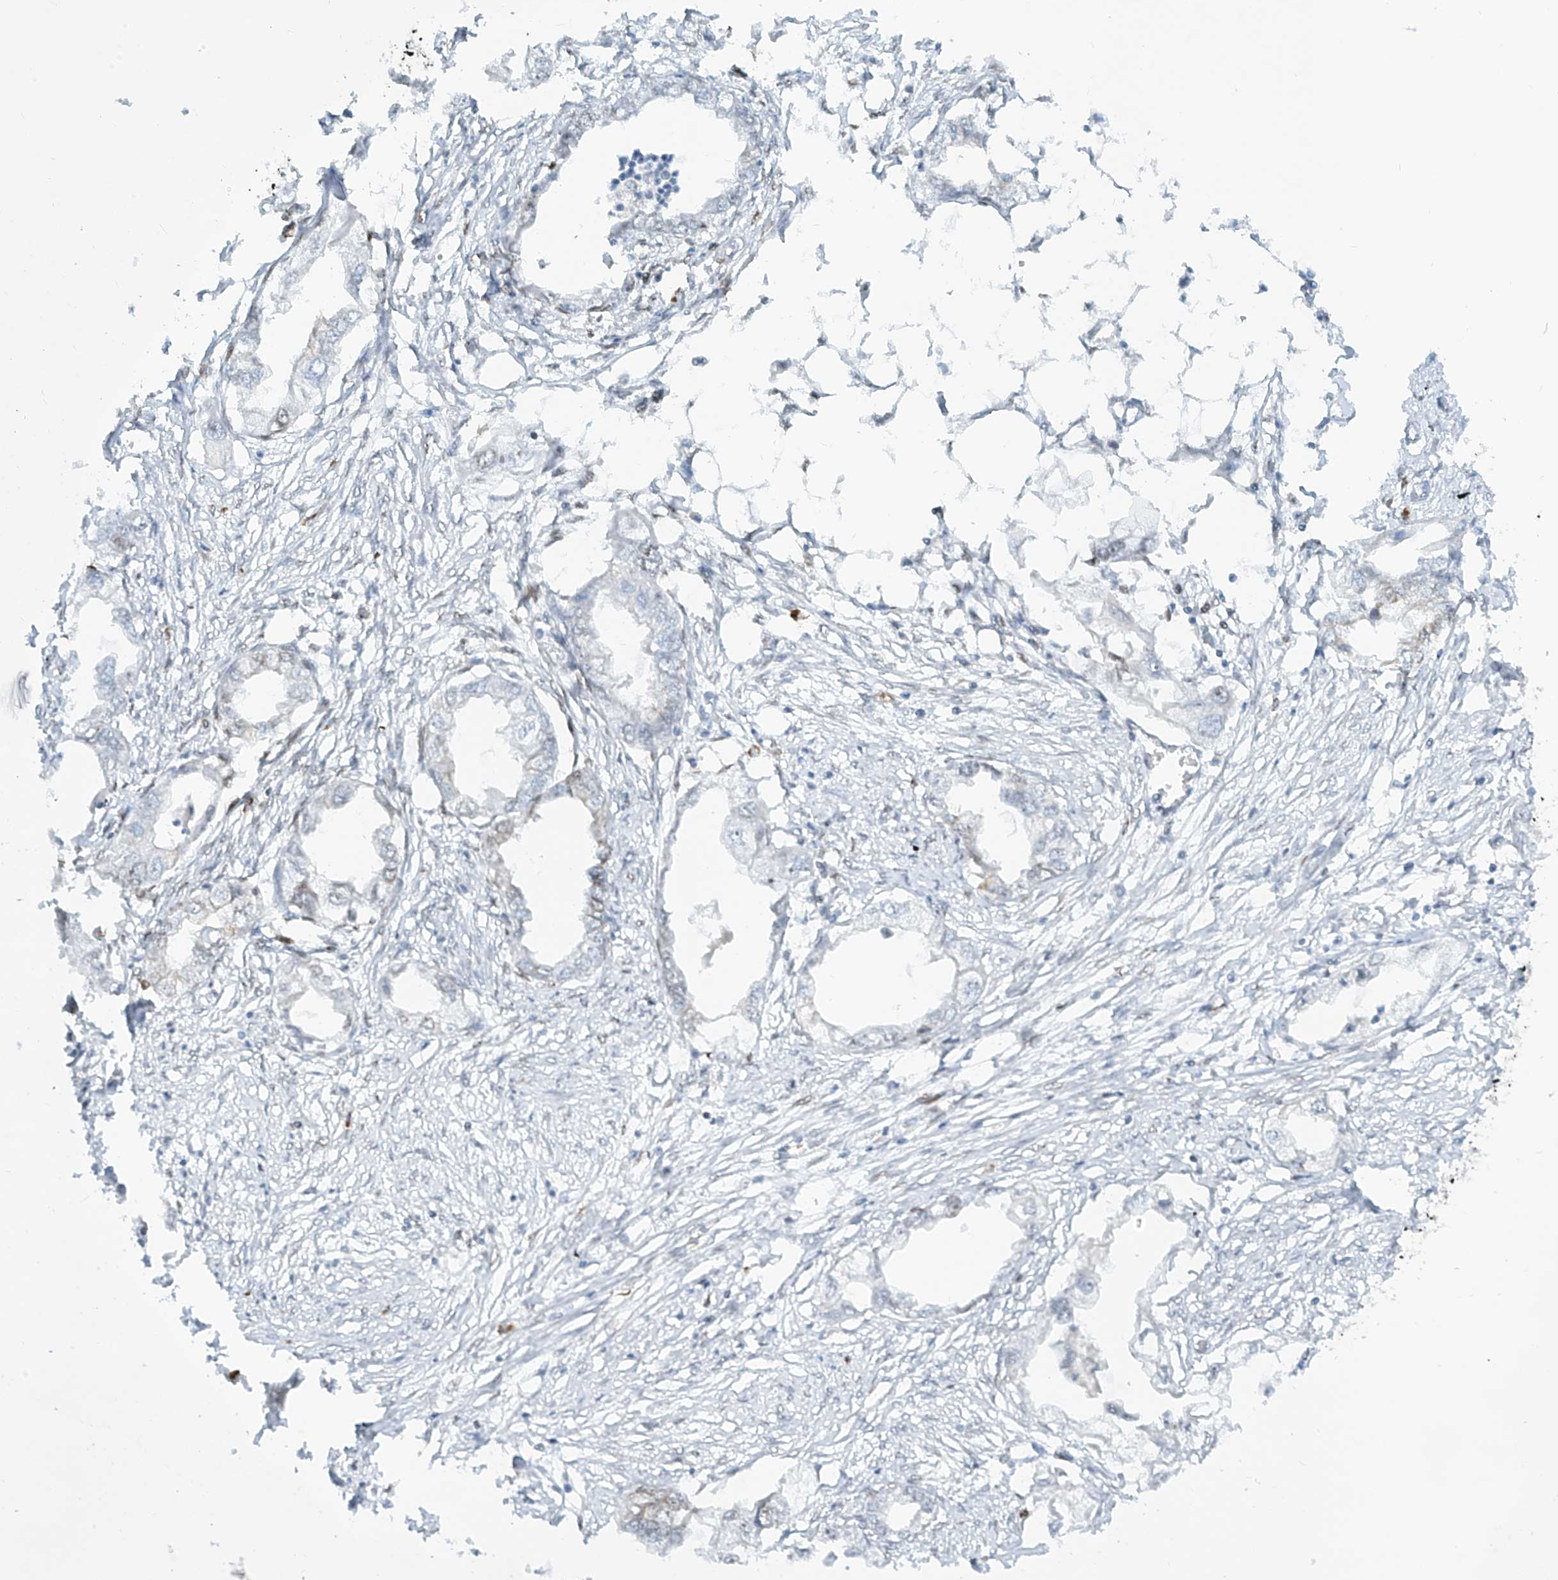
{"staining": {"intensity": "negative", "quantity": "none", "location": "none"}, "tissue": "endometrial cancer", "cell_type": "Tumor cells", "image_type": "cancer", "snomed": [{"axis": "morphology", "description": "Adenocarcinoma, NOS"}, {"axis": "morphology", "description": "Adenocarcinoma, metastatic, NOS"}, {"axis": "topography", "description": "Adipose tissue"}, {"axis": "topography", "description": "Endometrium"}], "caption": "DAB (3,3'-diaminobenzidine) immunohistochemical staining of endometrial cancer (adenocarcinoma) reveals no significant staining in tumor cells.", "gene": "SAMD15", "patient": {"sex": "female", "age": 67}}